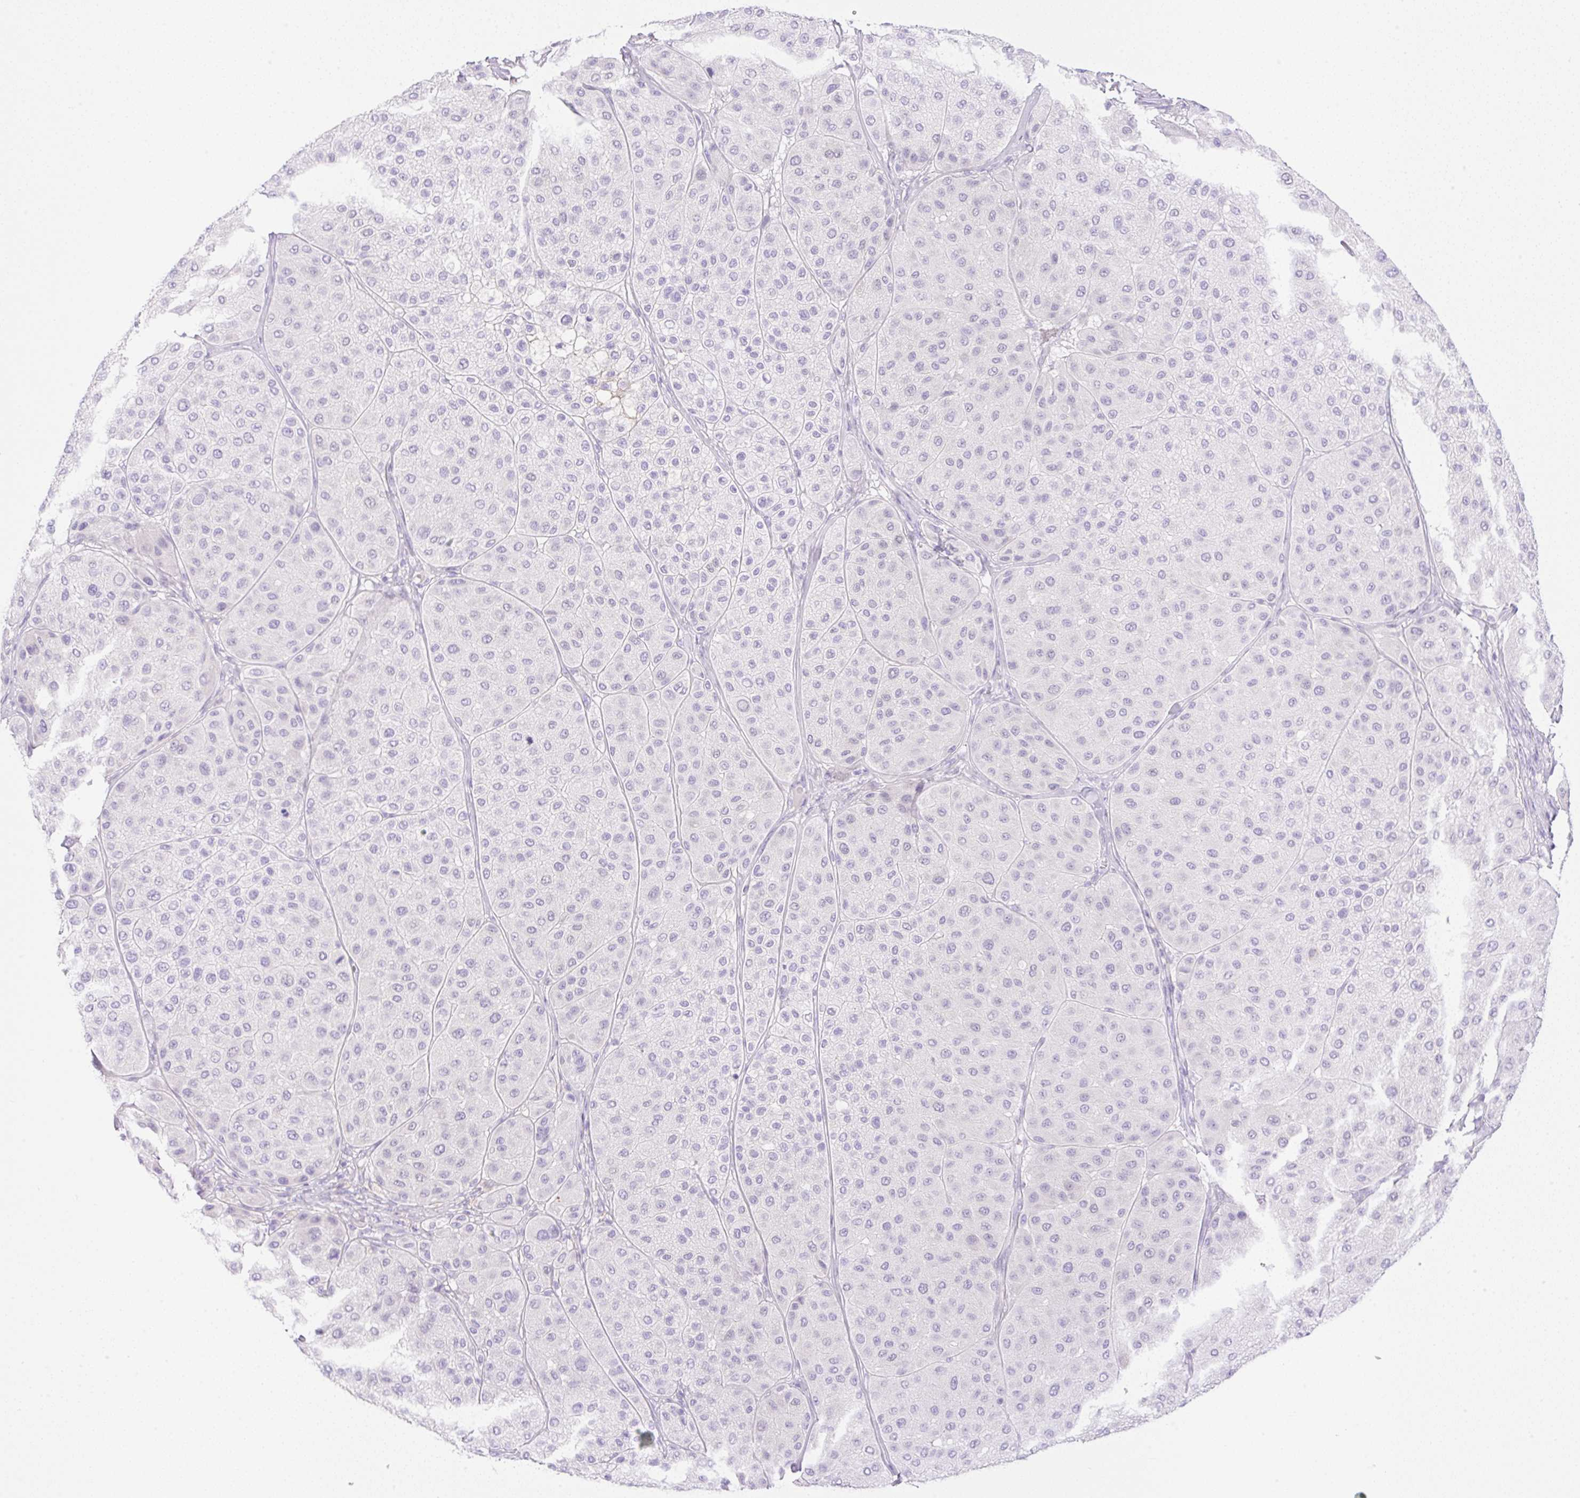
{"staining": {"intensity": "negative", "quantity": "none", "location": "none"}, "tissue": "melanoma", "cell_type": "Tumor cells", "image_type": "cancer", "snomed": [{"axis": "morphology", "description": "Malignant melanoma, Metastatic site"}, {"axis": "topography", "description": "Smooth muscle"}], "caption": "A high-resolution image shows immunohistochemistry staining of melanoma, which reveals no significant staining in tumor cells.", "gene": "CDX1", "patient": {"sex": "male", "age": 41}}